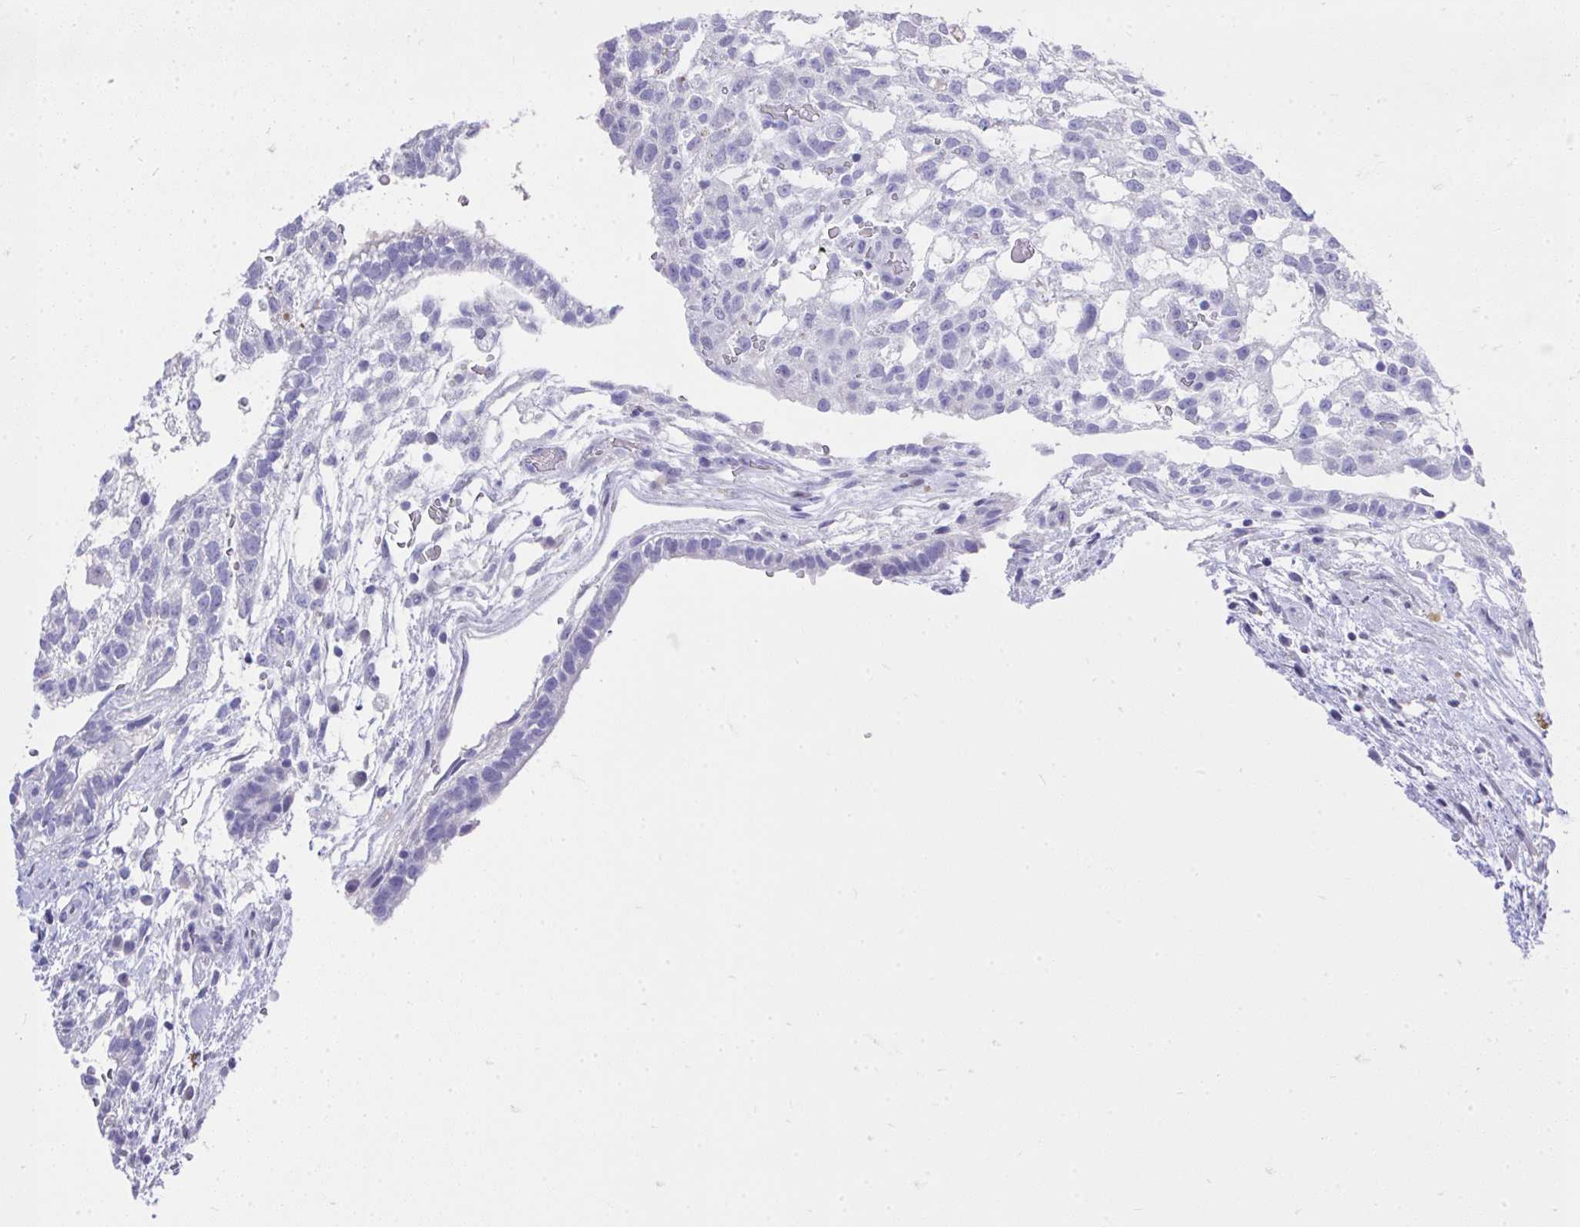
{"staining": {"intensity": "negative", "quantity": "none", "location": "none"}, "tissue": "testis cancer", "cell_type": "Tumor cells", "image_type": "cancer", "snomed": [{"axis": "morphology", "description": "Carcinoma, Embryonal, NOS"}, {"axis": "topography", "description": "Testis"}], "caption": "An immunohistochemistry micrograph of embryonal carcinoma (testis) is shown. There is no staining in tumor cells of embryonal carcinoma (testis). (Stains: DAB (3,3'-diaminobenzidine) IHC with hematoxylin counter stain, Microscopy: brightfield microscopy at high magnification).", "gene": "MS4A12", "patient": {"sex": "male", "age": 32}}